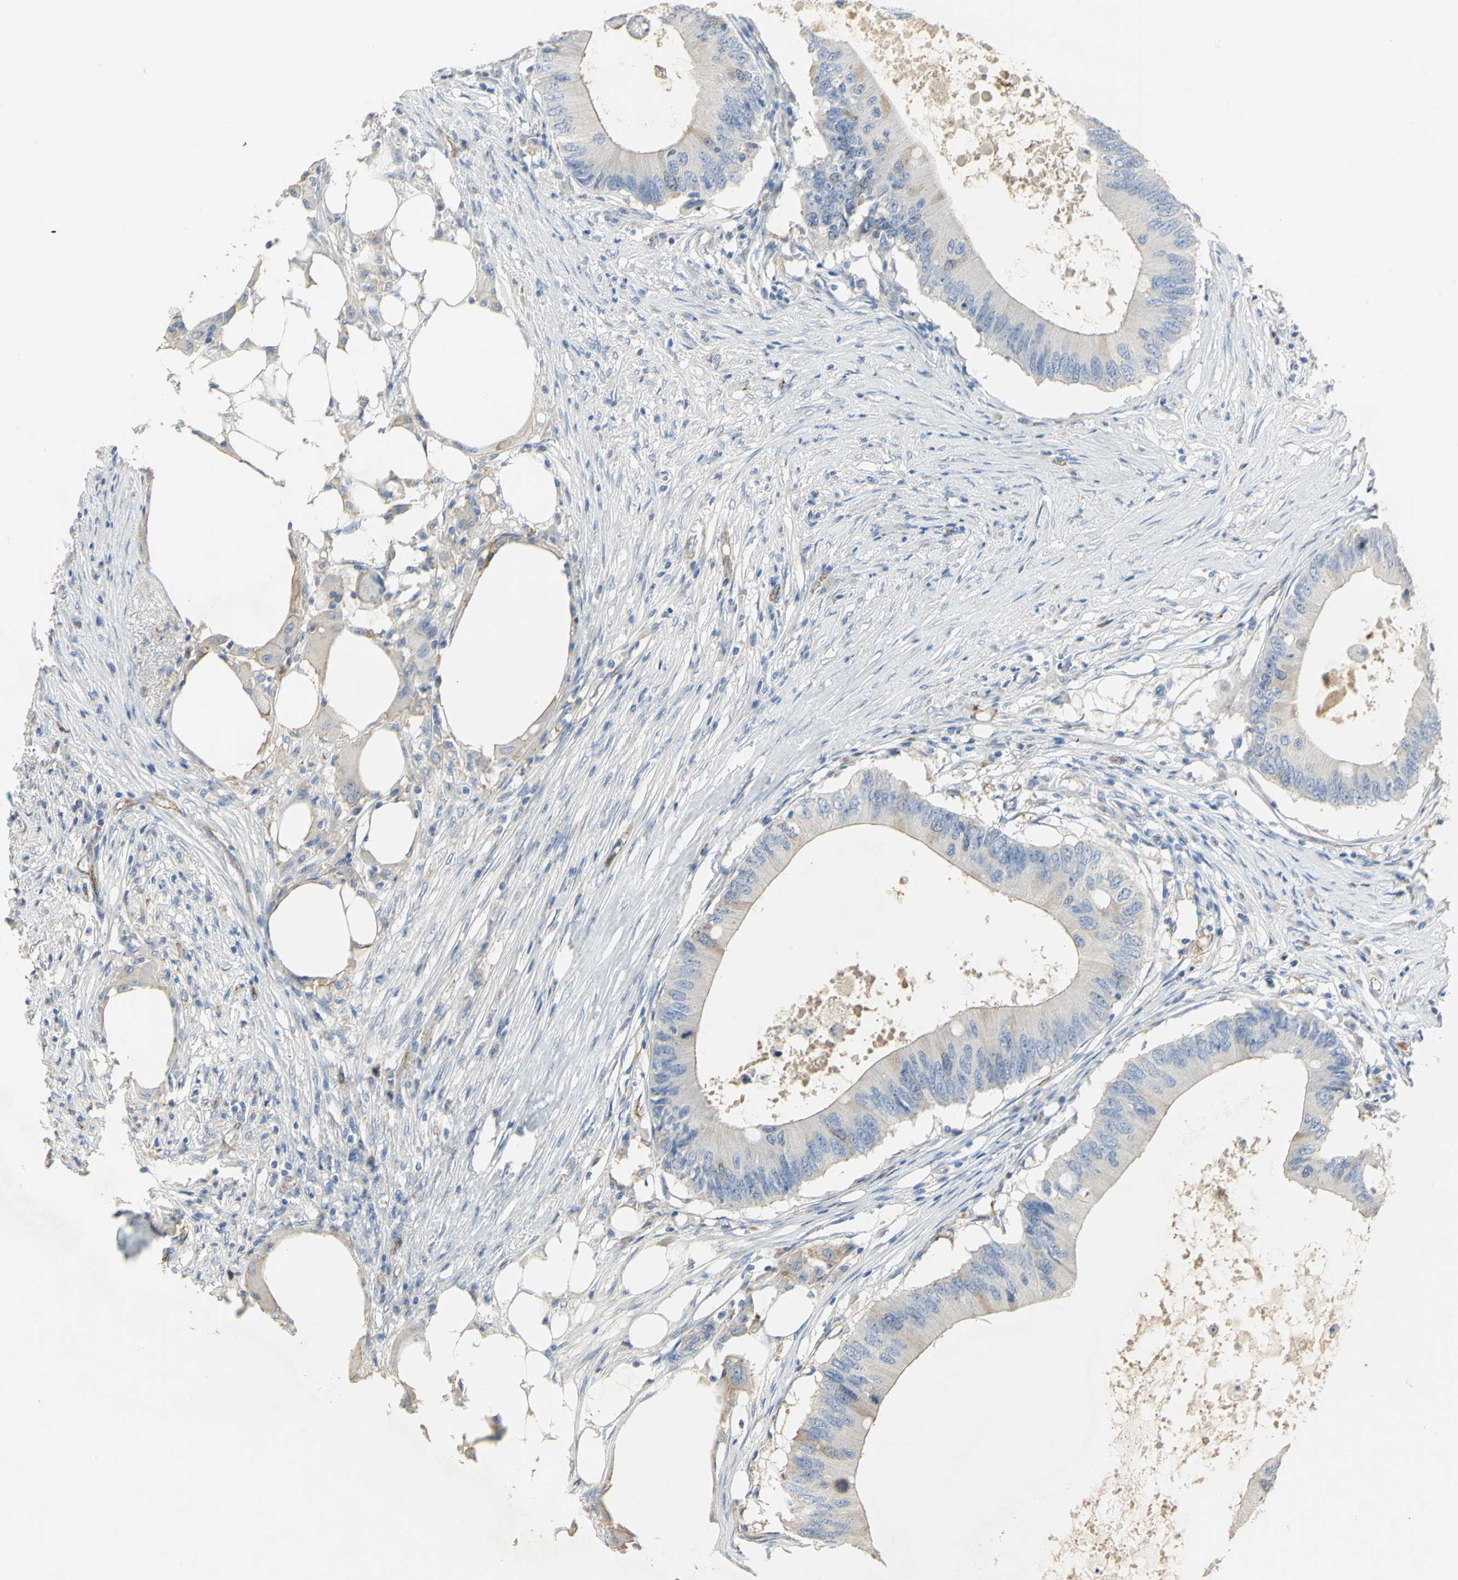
{"staining": {"intensity": "weak", "quantity": "<25%", "location": "cytoplasmic/membranous"}, "tissue": "colorectal cancer", "cell_type": "Tumor cells", "image_type": "cancer", "snomed": [{"axis": "morphology", "description": "Adenocarcinoma, NOS"}, {"axis": "topography", "description": "Colon"}], "caption": "Protein analysis of colorectal adenocarcinoma displays no significant positivity in tumor cells.", "gene": "DLGAP5", "patient": {"sex": "male", "age": 71}}